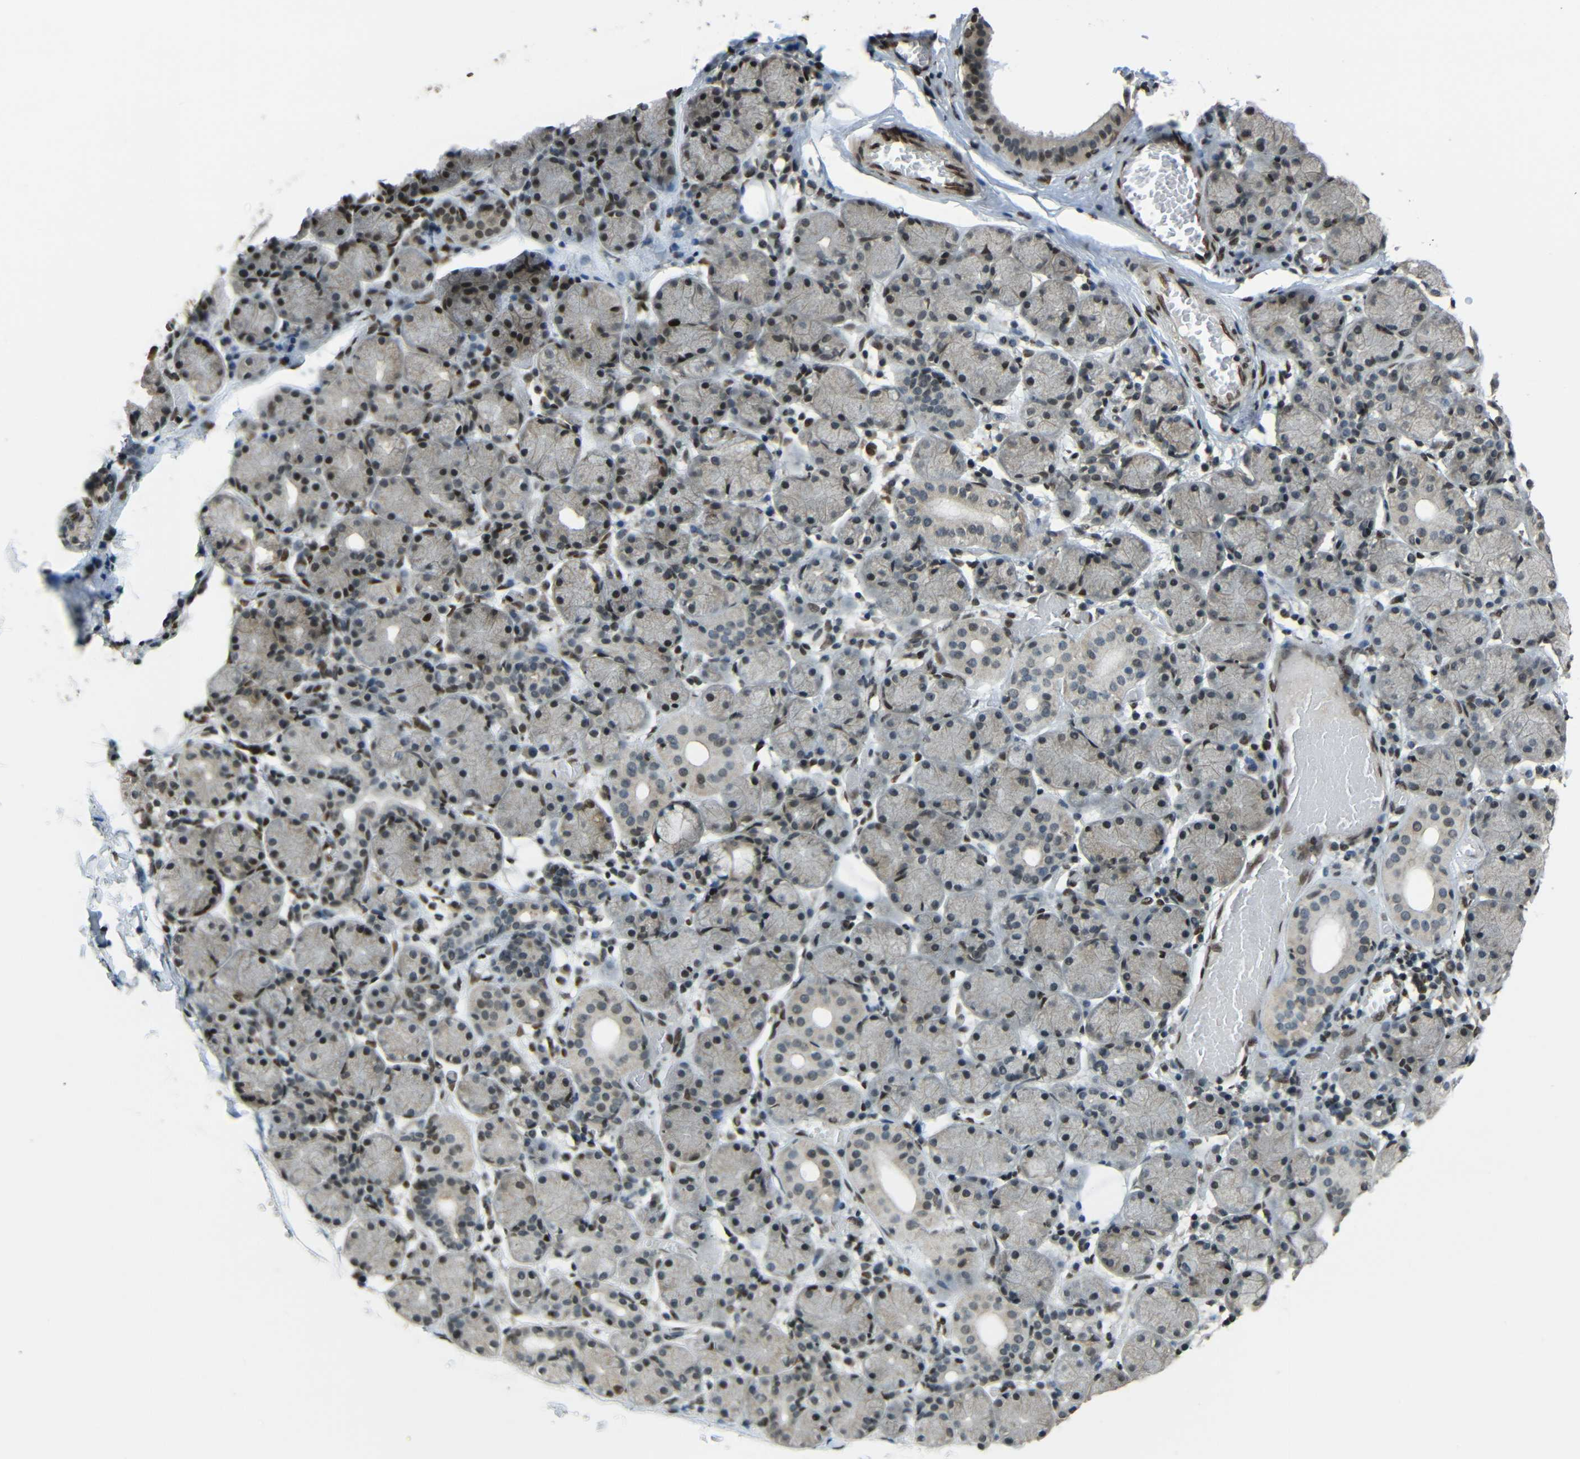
{"staining": {"intensity": "strong", "quantity": "25%-75%", "location": "nuclear"}, "tissue": "salivary gland", "cell_type": "Glandular cells", "image_type": "normal", "snomed": [{"axis": "morphology", "description": "Normal tissue, NOS"}, {"axis": "topography", "description": "Salivary gland"}], "caption": "Brown immunohistochemical staining in benign human salivary gland exhibits strong nuclear positivity in about 25%-75% of glandular cells.", "gene": "PSIP1", "patient": {"sex": "female", "age": 24}}